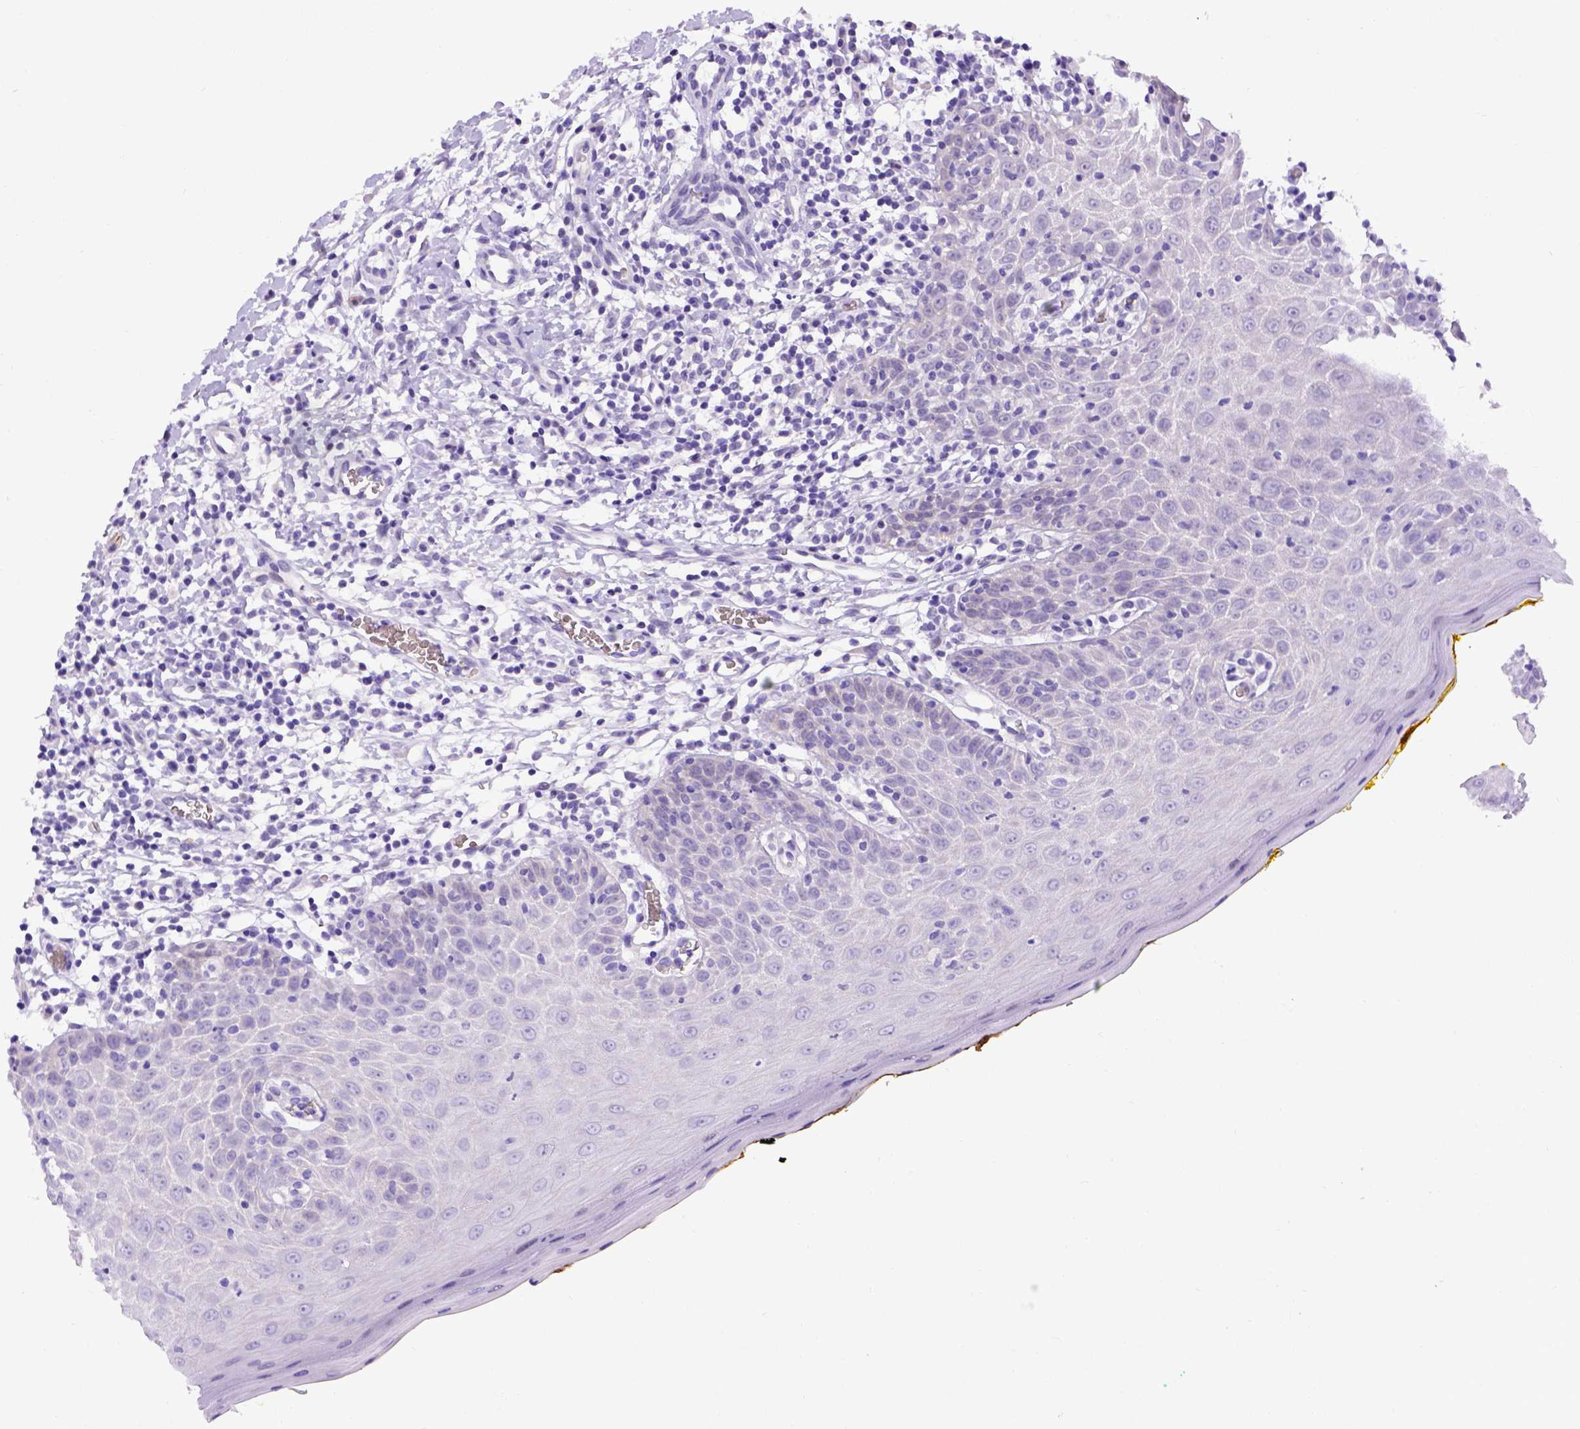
{"staining": {"intensity": "negative", "quantity": "none", "location": "none"}, "tissue": "oral mucosa", "cell_type": "Squamous epithelial cells", "image_type": "normal", "snomed": [{"axis": "morphology", "description": "Normal tissue, NOS"}, {"axis": "topography", "description": "Oral tissue"}, {"axis": "topography", "description": "Tounge, NOS"}], "caption": "The micrograph exhibits no significant positivity in squamous epithelial cells of oral mucosa. (DAB IHC, high magnification).", "gene": "ADAM12", "patient": {"sex": "female", "age": 58}}